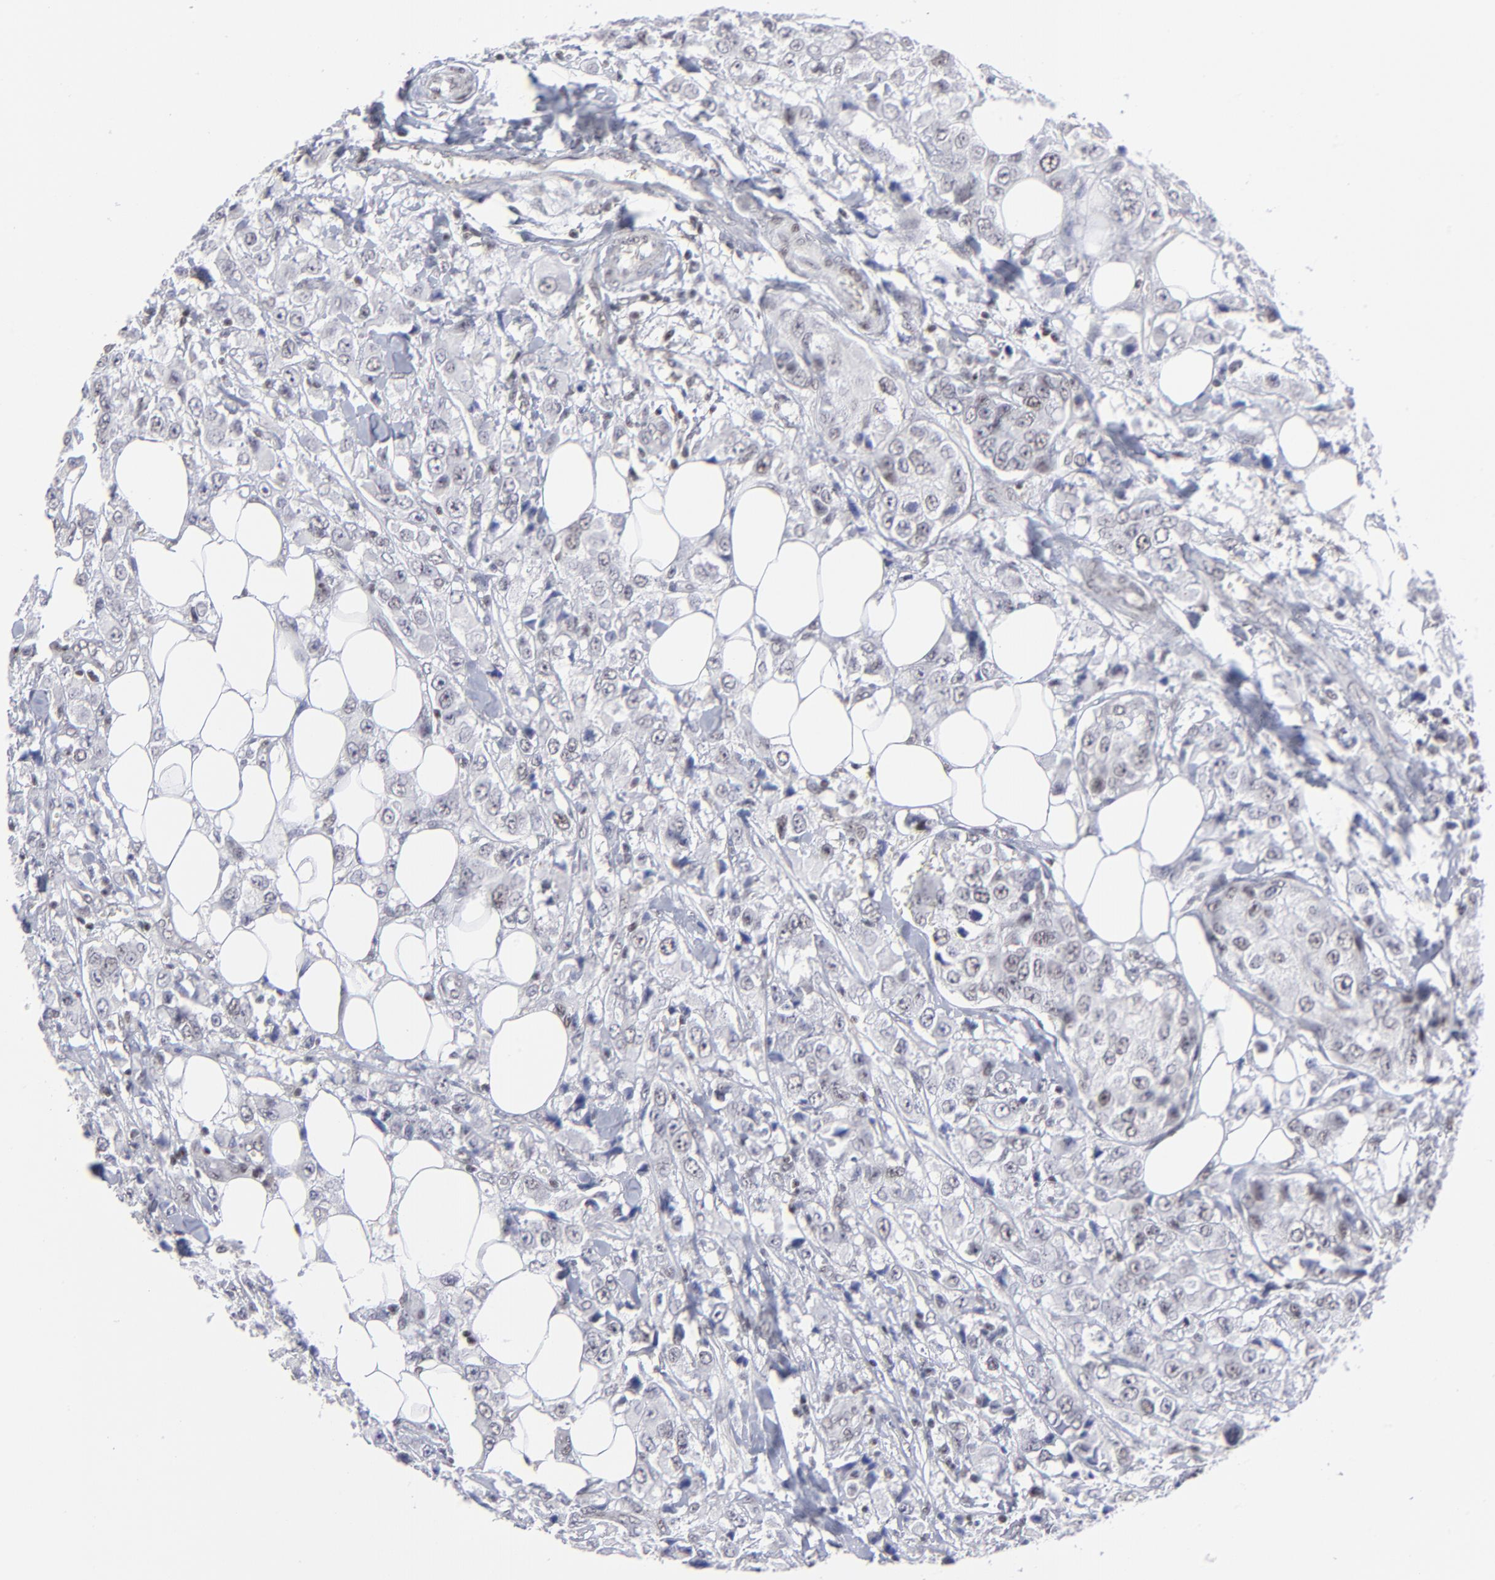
{"staining": {"intensity": "weak", "quantity": "<25%", "location": "nuclear"}, "tissue": "breast cancer", "cell_type": "Tumor cells", "image_type": "cancer", "snomed": [{"axis": "morphology", "description": "Duct carcinoma"}, {"axis": "topography", "description": "Breast"}], "caption": "This histopathology image is of breast cancer (intraductal carcinoma) stained with IHC to label a protein in brown with the nuclei are counter-stained blue. There is no expression in tumor cells.", "gene": "SP2", "patient": {"sex": "female", "age": 58}}